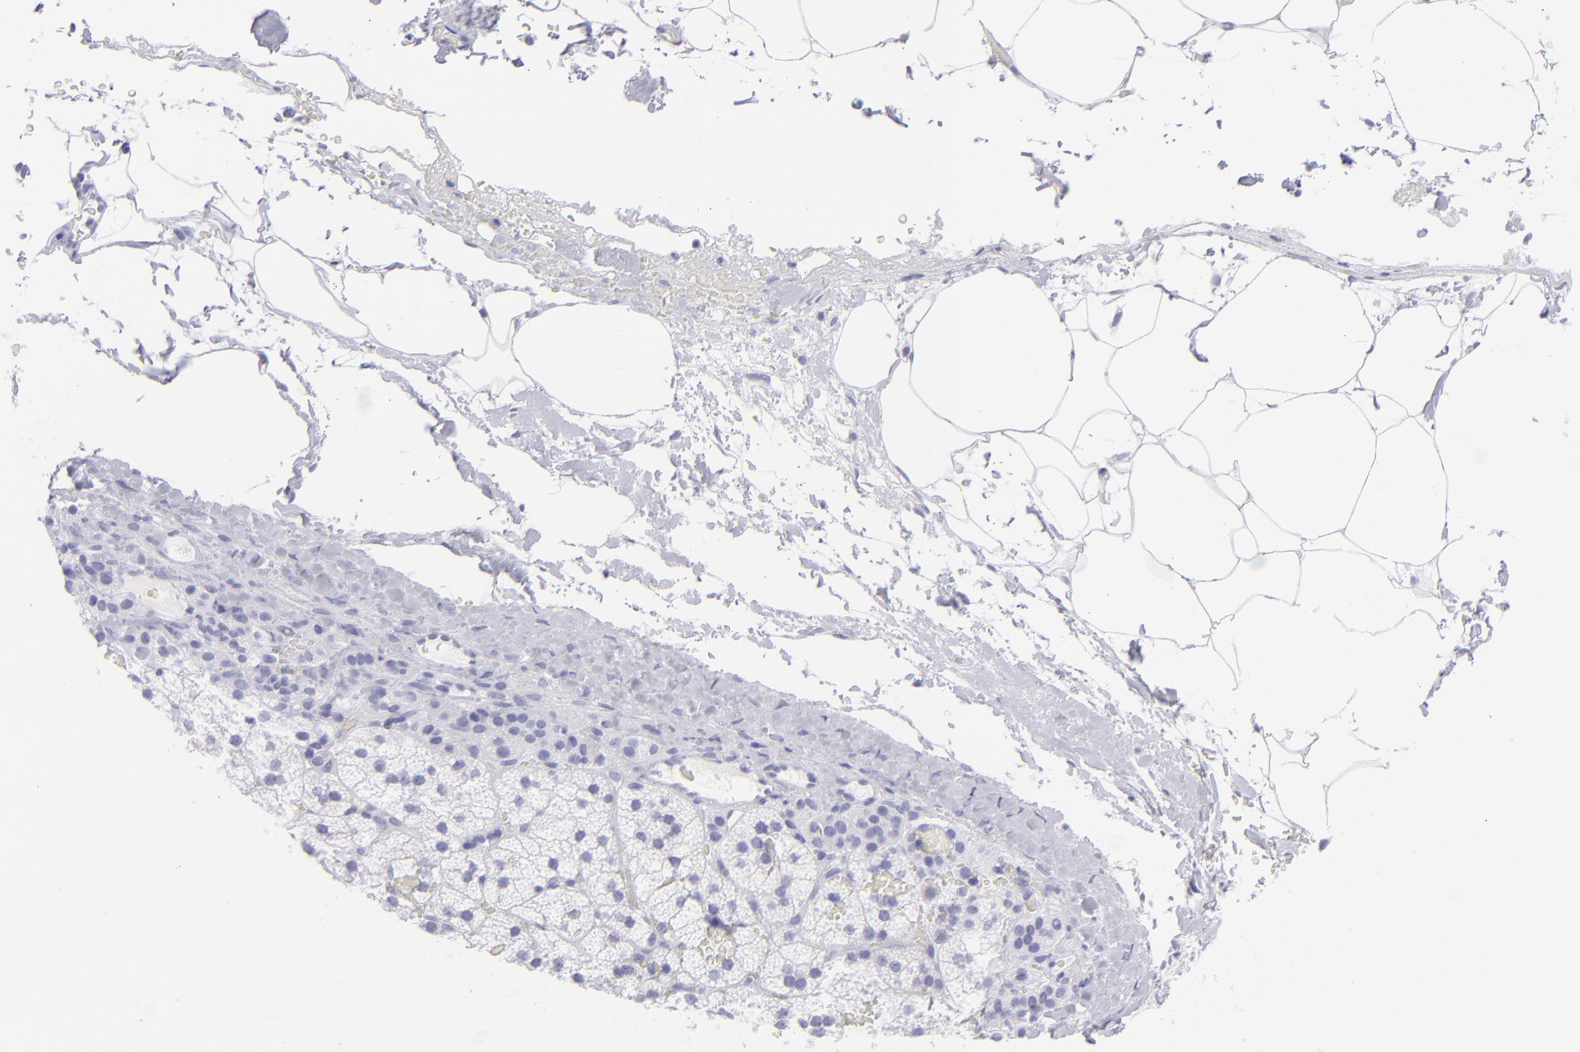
{"staining": {"intensity": "negative", "quantity": "none", "location": "none"}, "tissue": "adrenal gland", "cell_type": "Glandular cells", "image_type": "normal", "snomed": [{"axis": "morphology", "description": "Normal tissue, NOS"}, {"axis": "topography", "description": "Adrenal gland"}], "caption": "This is an immunohistochemistry photomicrograph of unremarkable adrenal gland. There is no staining in glandular cells.", "gene": "SLC1A2", "patient": {"sex": "male", "age": 35}}